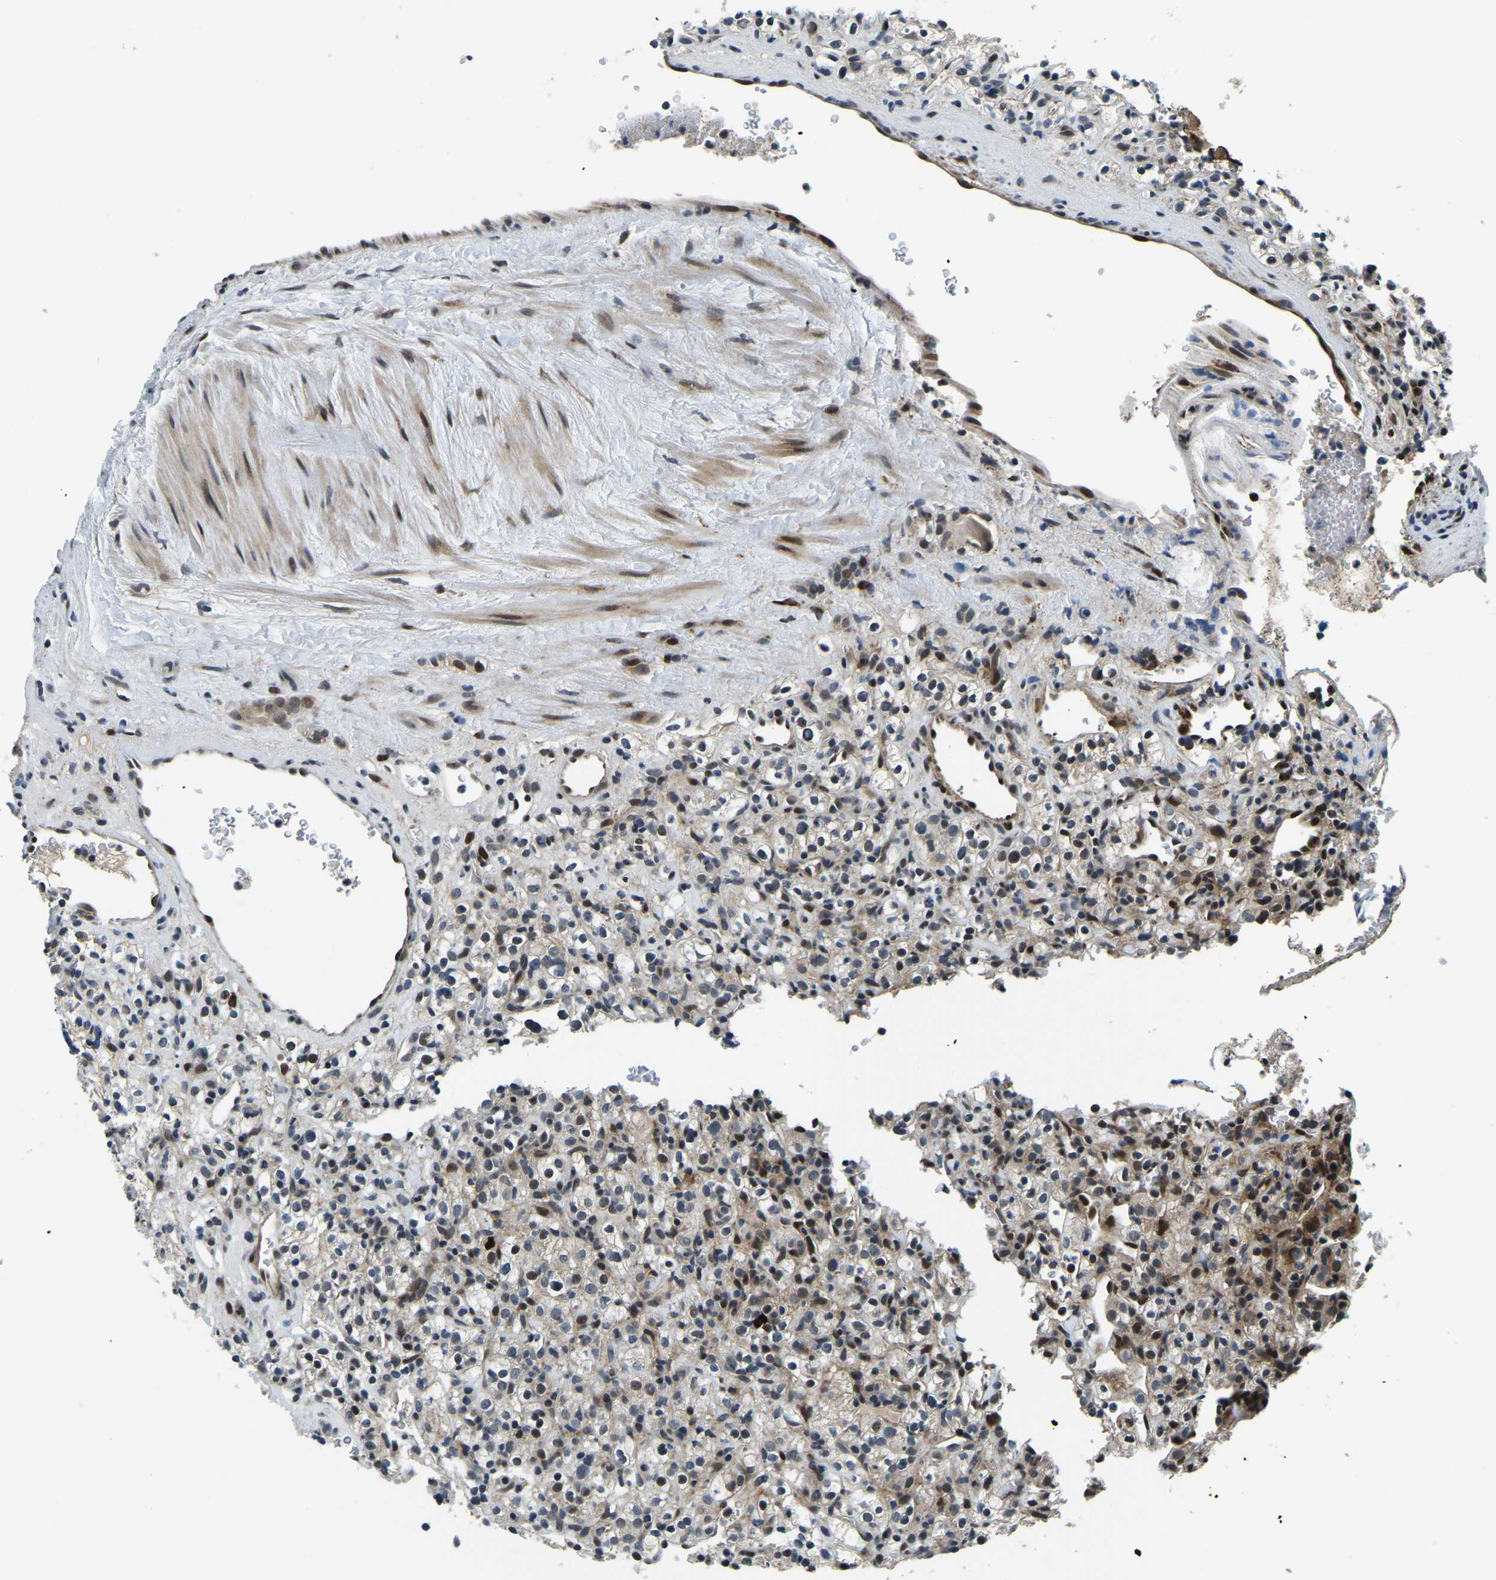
{"staining": {"intensity": "moderate", "quantity": "25%-75%", "location": "nuclear"}, "tissue": "renal cancer", "cell_type": "Tumor cells", "image_type": "cancer", "snomed": [{"axis": "morphology", "description": "Normal tissue, NOS"}, {"axis": "morphology", "description": "Adenocarcinoma, NOS"}, {"axis": "topography", "description": "Kidney"}], "caption": "A high-resolution image shows IHC staining of renal cancer, which shows moderate nuclear staining in about 25%-75% of tumor cells.", "gene": "ING2", "patient": {"sex": "female", "age": 72}}